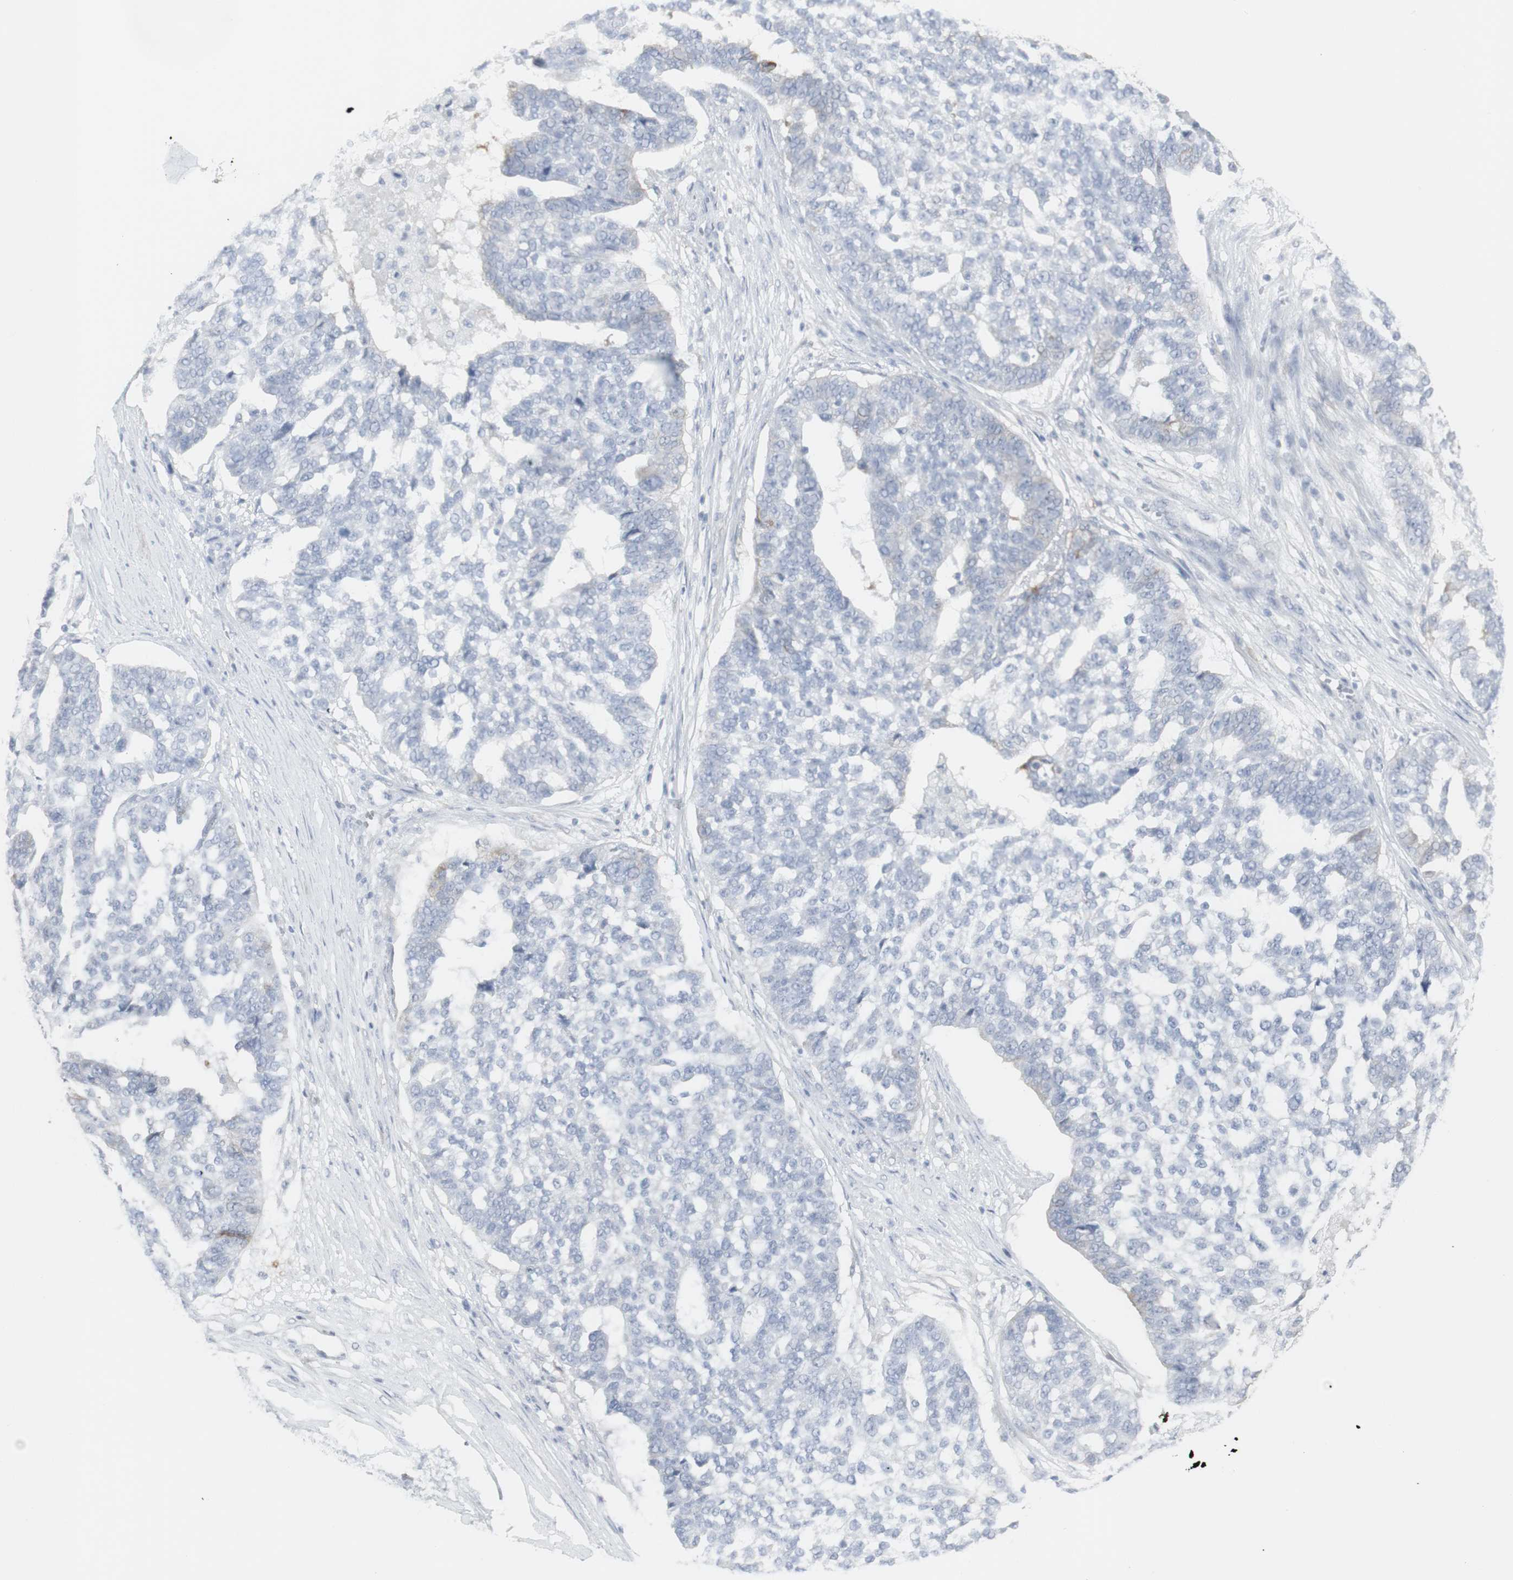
{"staining": {"intensity": "negative", "quantity": "none", "location": "none"}, "tissue": "ovarian cancer", "cell_type": "Tumor cells", "image_type": "cancer", "snomed": [{"axis": "morphology", "description": "Cystadenocarcinoma, serous, NOS"}, {"axis": "topography", "description": "Ovary"}], "caption": "Image shows no significant protein positivity in tumor cells of ovarian cancer (serous cystadenocarcinoma).", "gene": "ENSG00000198211", "patient": {"sex": "female", "age": 59}}